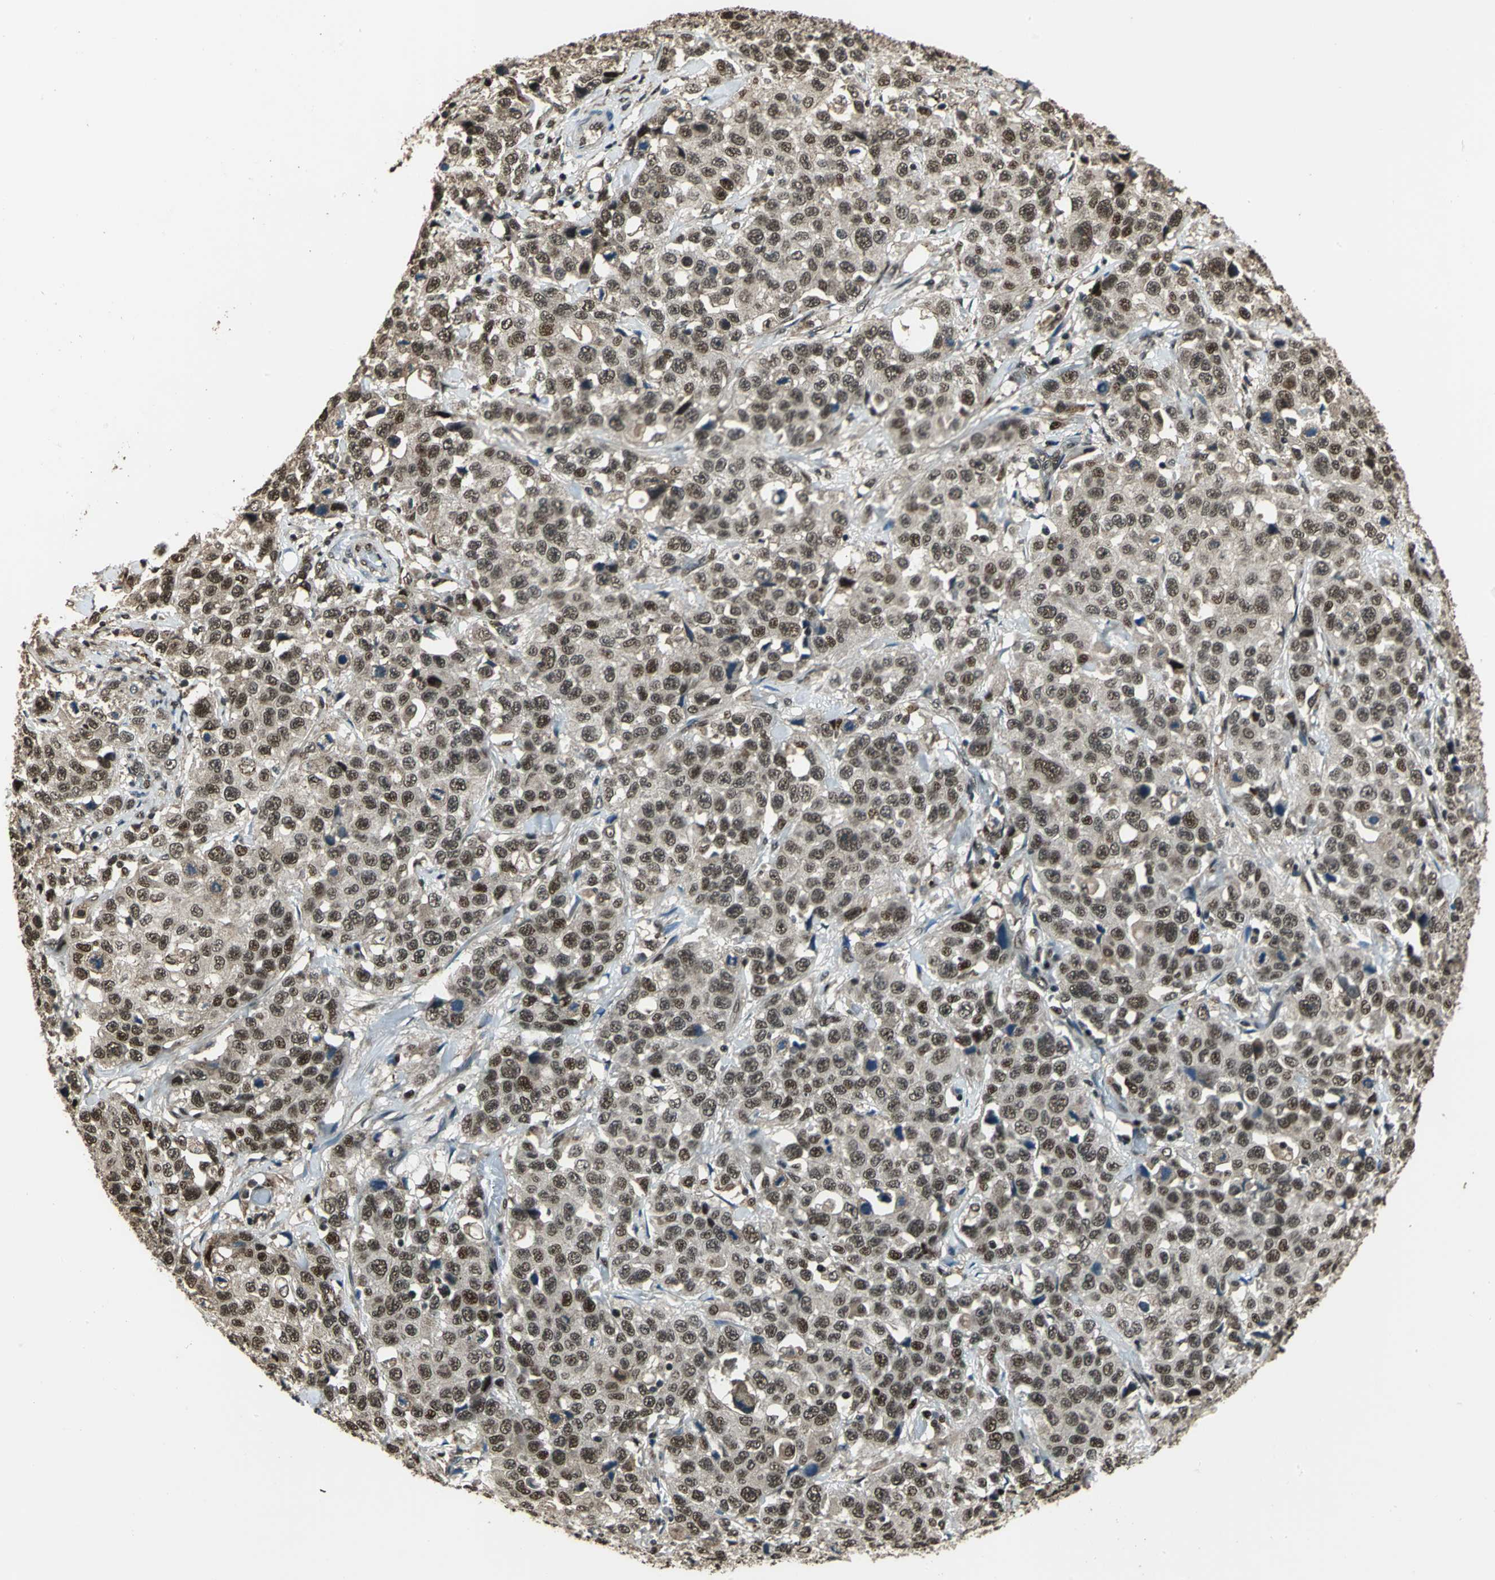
{"staining": {"intensity": "moderate", "quantity": ">75%", "location": "nuclear"}, "tissue": "stomach cancer", "cell_type": "Tumor cells", "image_type": "cancer", "snomed": [{"axis": "morphology", "description": "Normal tissue, NOS"}, {"axis": "morphology", "description": "Adenocarcinoma, NOS"}, {"axis": "topography", "description": "Stomach"}], "caption": "A histopathology image of human stomach adenocarcinoma stained for a protein demonstrates moderate nuclear brown staining in tumor cells. Immunohistochemistry stains the protein in brown and the nuclei are stained blue.", "gene": "MIS18BP1", "patient": {"sex": "male", "age": 48}}